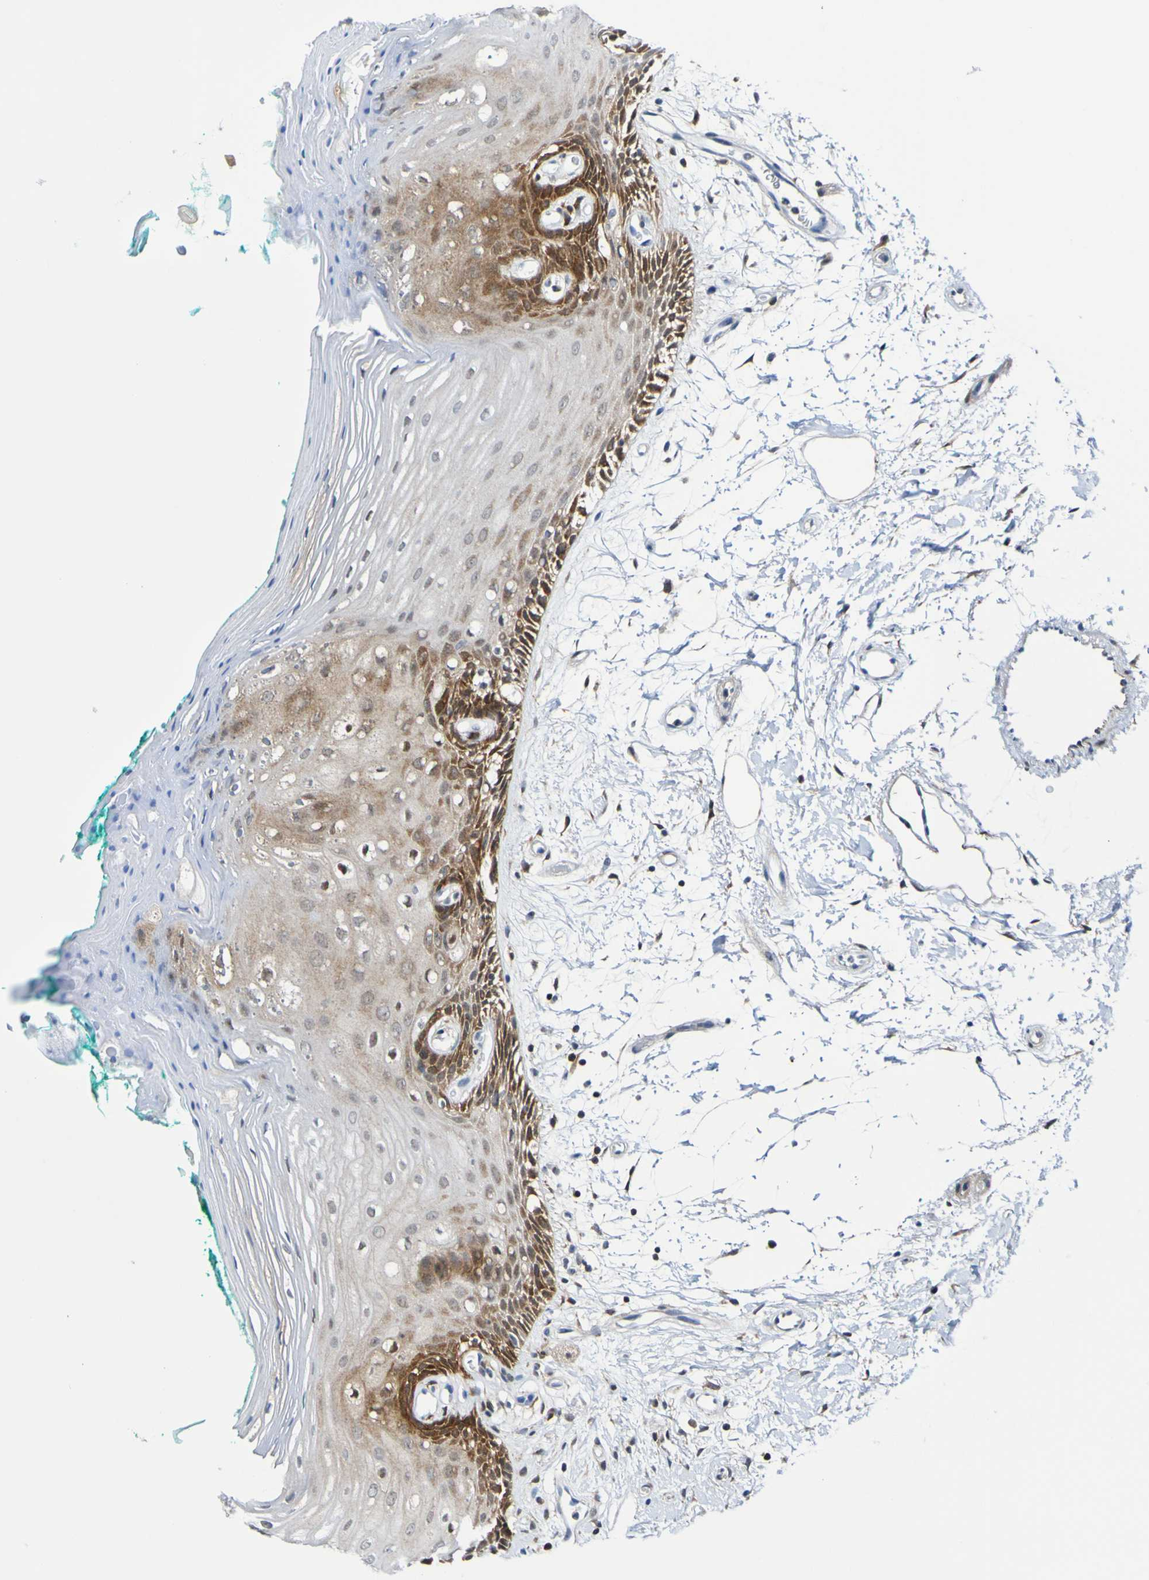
{"staining": {"intensity": "strong", "quantity": "25%-75%", "location": "cytoplasmic/membranous"}, "tissue": "oral mucosa", "cell_type": "Squamous epithelial cells", "image_type": "normal", "snomed": [{"axis": "morphology", "description": "Normal tissue, NOS"}, {"axis": "topography", "description": "Skeletal muscle"}, {"axis": "topography", "description": "Oral tissue"}, {"axis": "topography", "description": "Peripheral nerve tissue"}], "caption": "Immunohistochemistry (IHC) of unremarkable human oral mucosa demonstrates high levels of strong cytoplasmic/membranous staining in approximately 25%-75% of squamous epithelial cells. (DAB (3,3'-diaminobenzidine) IHC with brightfield microscopy, high magnification).", "gene": "ATIC", "patient": {"sex": "female", "age": 84}}